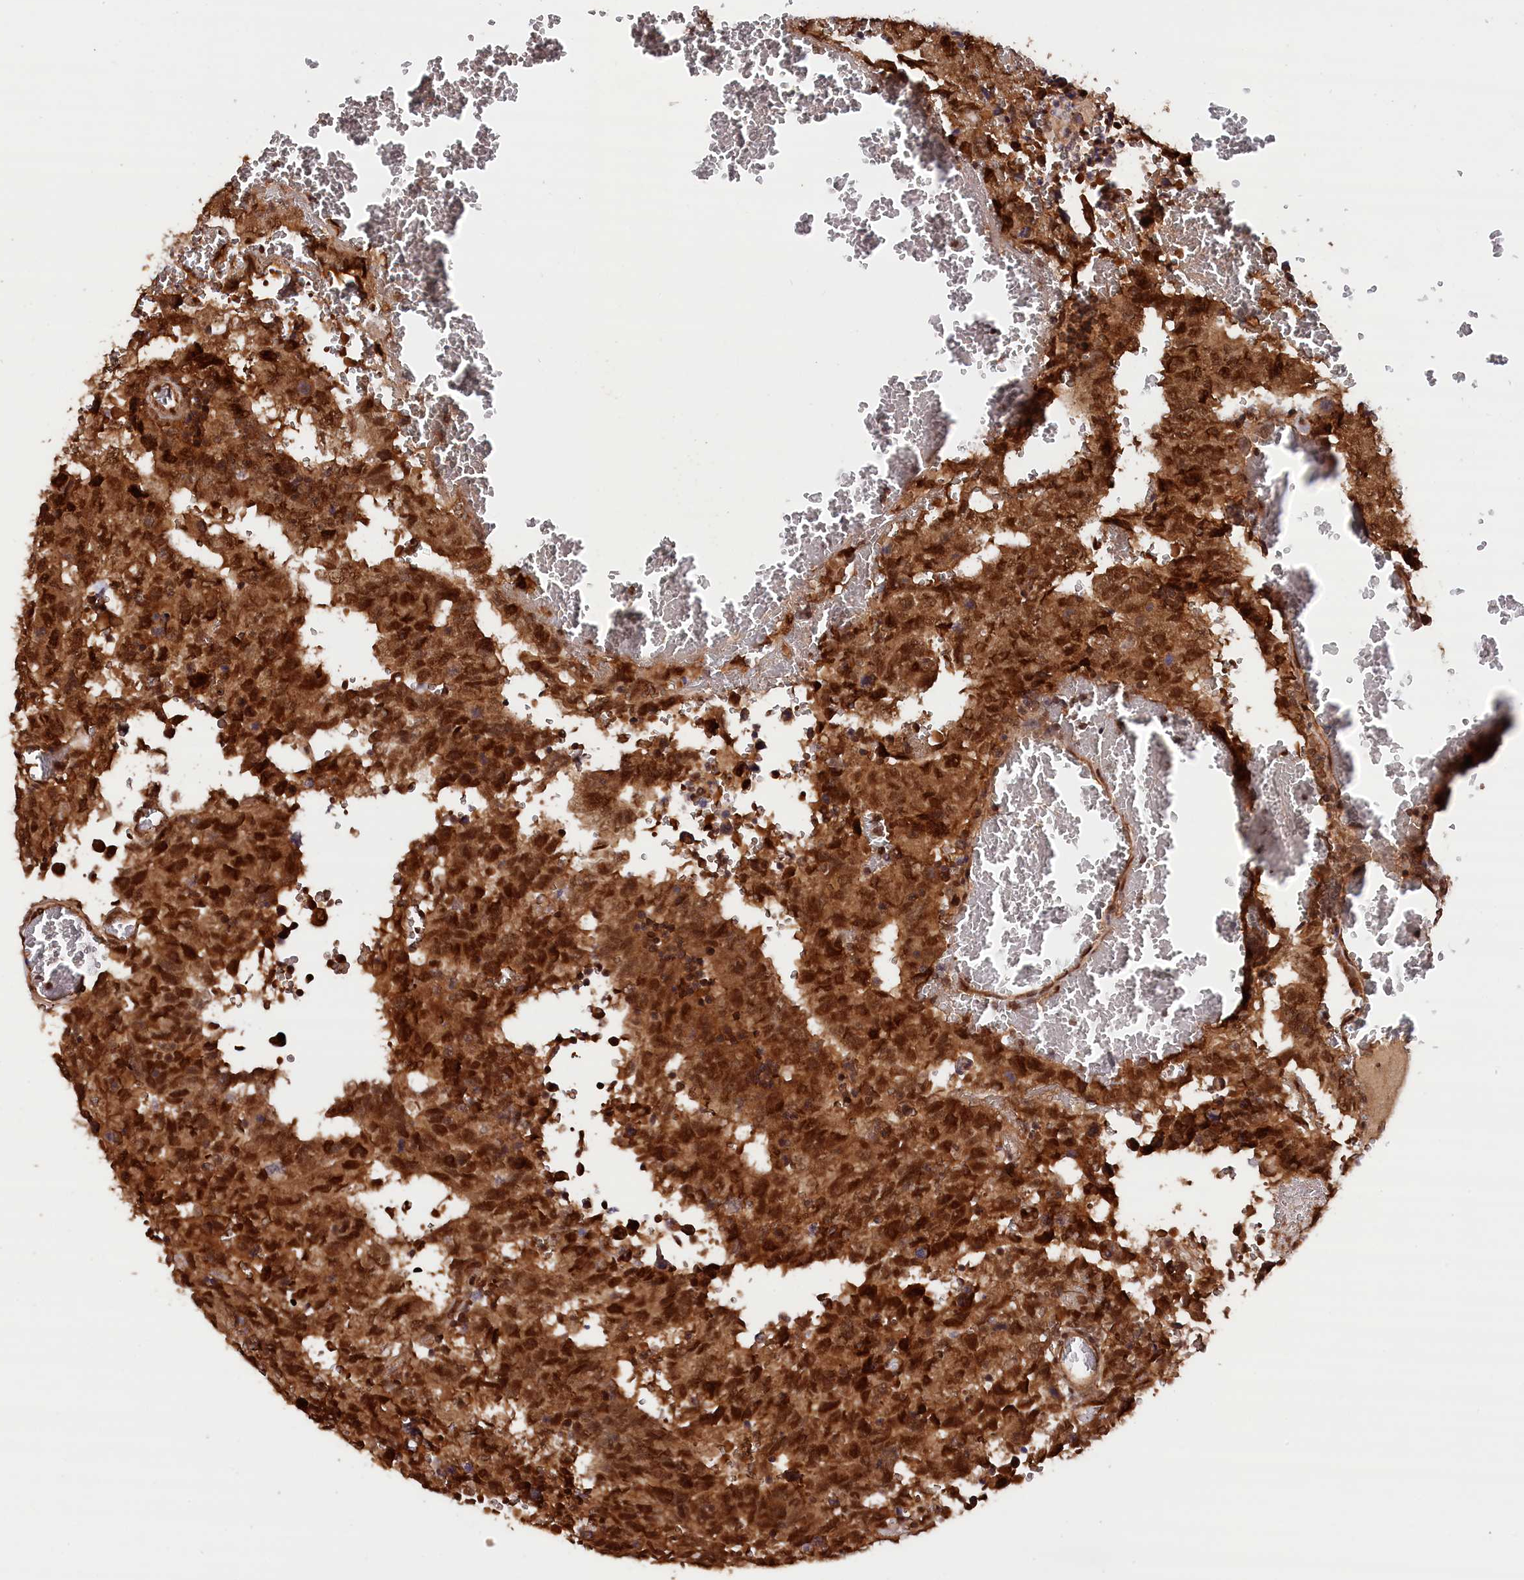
{"staining": {"intensity": "strong", "quantity": ">75%", "location": "cytoplasmic/membranous,nuclear"}, "tissue": "testis cancer", "cell_type": "Tumor cells", "image_type": "cancer", "snomed": [{"axis": "morphology", "description": "Carcinoma, Embryonal, NOS"}, {"axis": "topography", "description": "Testis"}], "caption": "Immunohistochemistry staining of embryonal carcinoma (testis), which demonstrates high levels of strong cytoplasmic/membranous and nuclear expression in approximately >75% of tumor cells indicating strong cytoplasmic/membranous and nuclear protein staining. The staining was performed using DAB (3,3'-diaminobenzidine) (brown) for protein detection and nuclei were counterstained in hematoxylin (blue).", "gene": "ADRM1", "patient": {"sex": "male", "age": 26}}